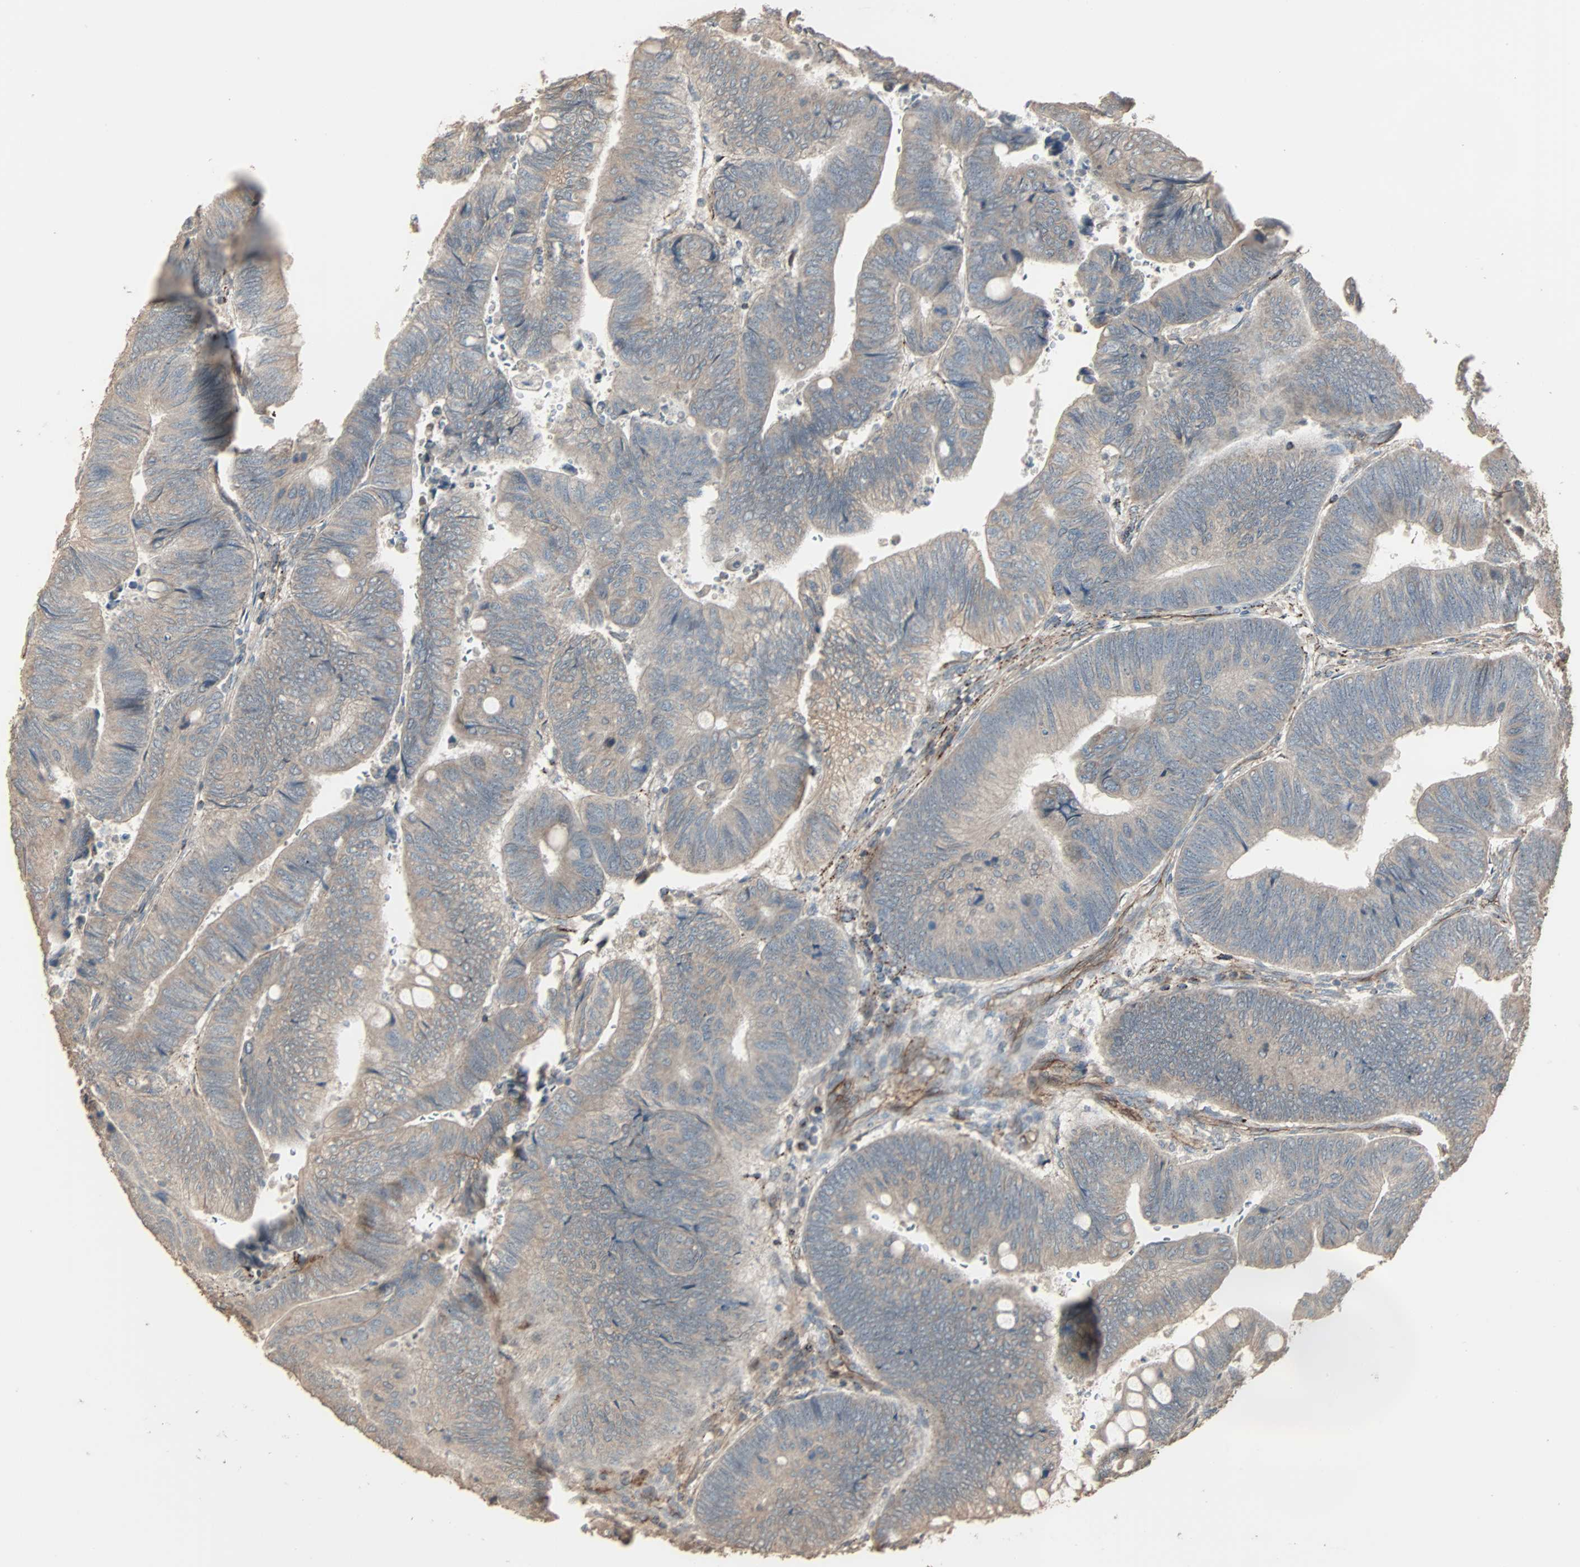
{"staining": {"intensity": "weak", "quantity": ">75%", "location": "cytoplasmic/membranous"}, "tissue": "colorectal cancer", "cell_type": "Tumor cells", "image_type": "cancer", "snomed": [{"axis": "morphology", "description": "Normal tissue, NOS"}, {"axis": "morphology", "description": "Adenocarcinoma, NOS"}, {"axis": "topography", "description": "Rectum"}, {"axis": "topography", "description": "Peripheral nerve tissue"}], "caption": "This is a photomicrograph of immunohistochemistry (IHC) staining of colorectal cancer (adenocarcinoma), which shows weak positivity in the cytoplasmic/membranous of tumor cells.", "gene": "CALCRL", "patient": {"sex": "male", "age": 92}}